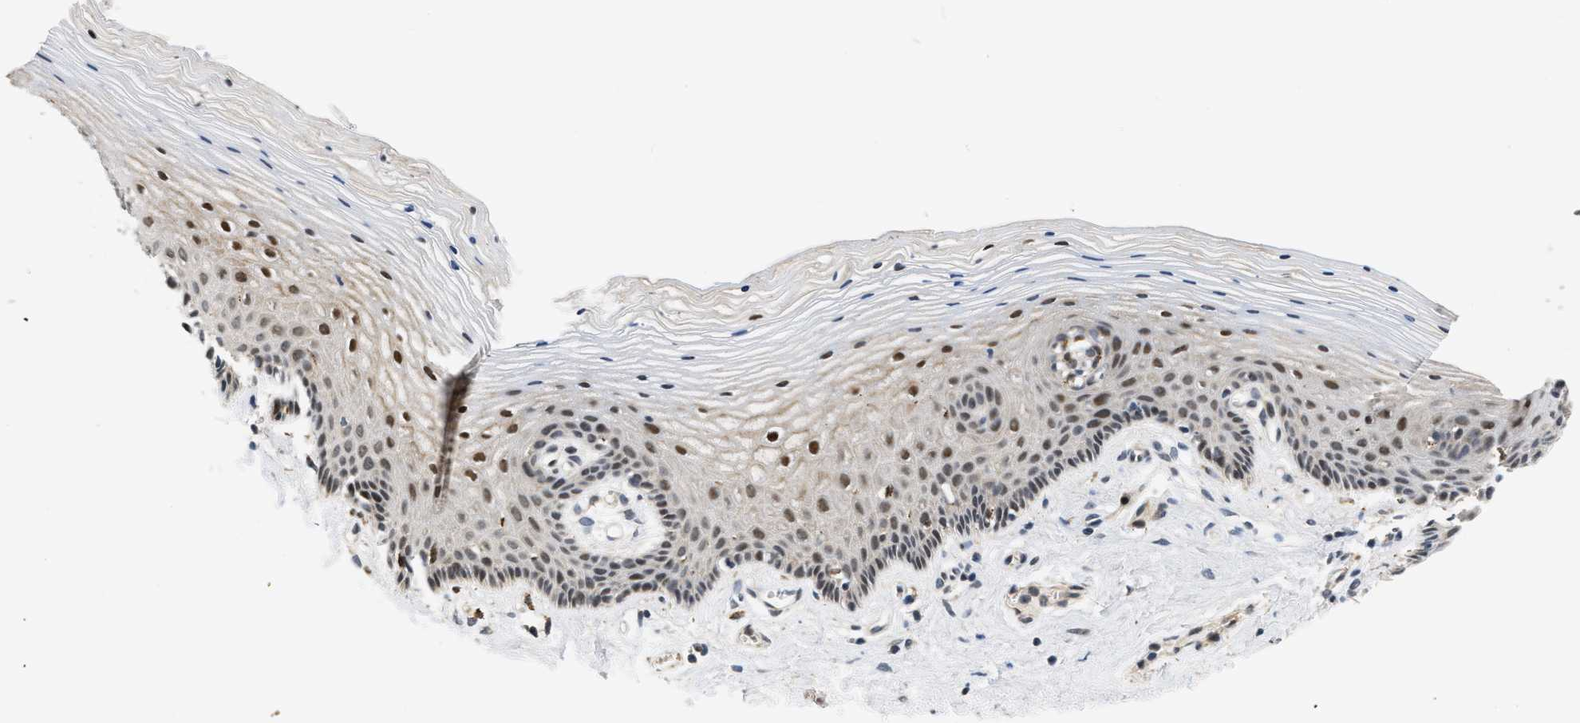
{"staining": {"intensity": "moderate", "quantity": "25%-75%", "location": "nuclear"}, "tissue": "vagina", "cell_type": "Squamous epithelial cells", "image_type": "normal", "snomed": [{"axis": "morphology", "description": "Normal tissue, NOS"}, {"axis": "topography", "description": "Vagina"}], "caption": "A micrograph of vagina stained for a protein exhibits moderate nuclear brown staining in squamous epithelial cells. (IHC, brightfield microscopy, high magnification).", "gene": "LARP6", "patient": {"sex": "female", "age": 32}}